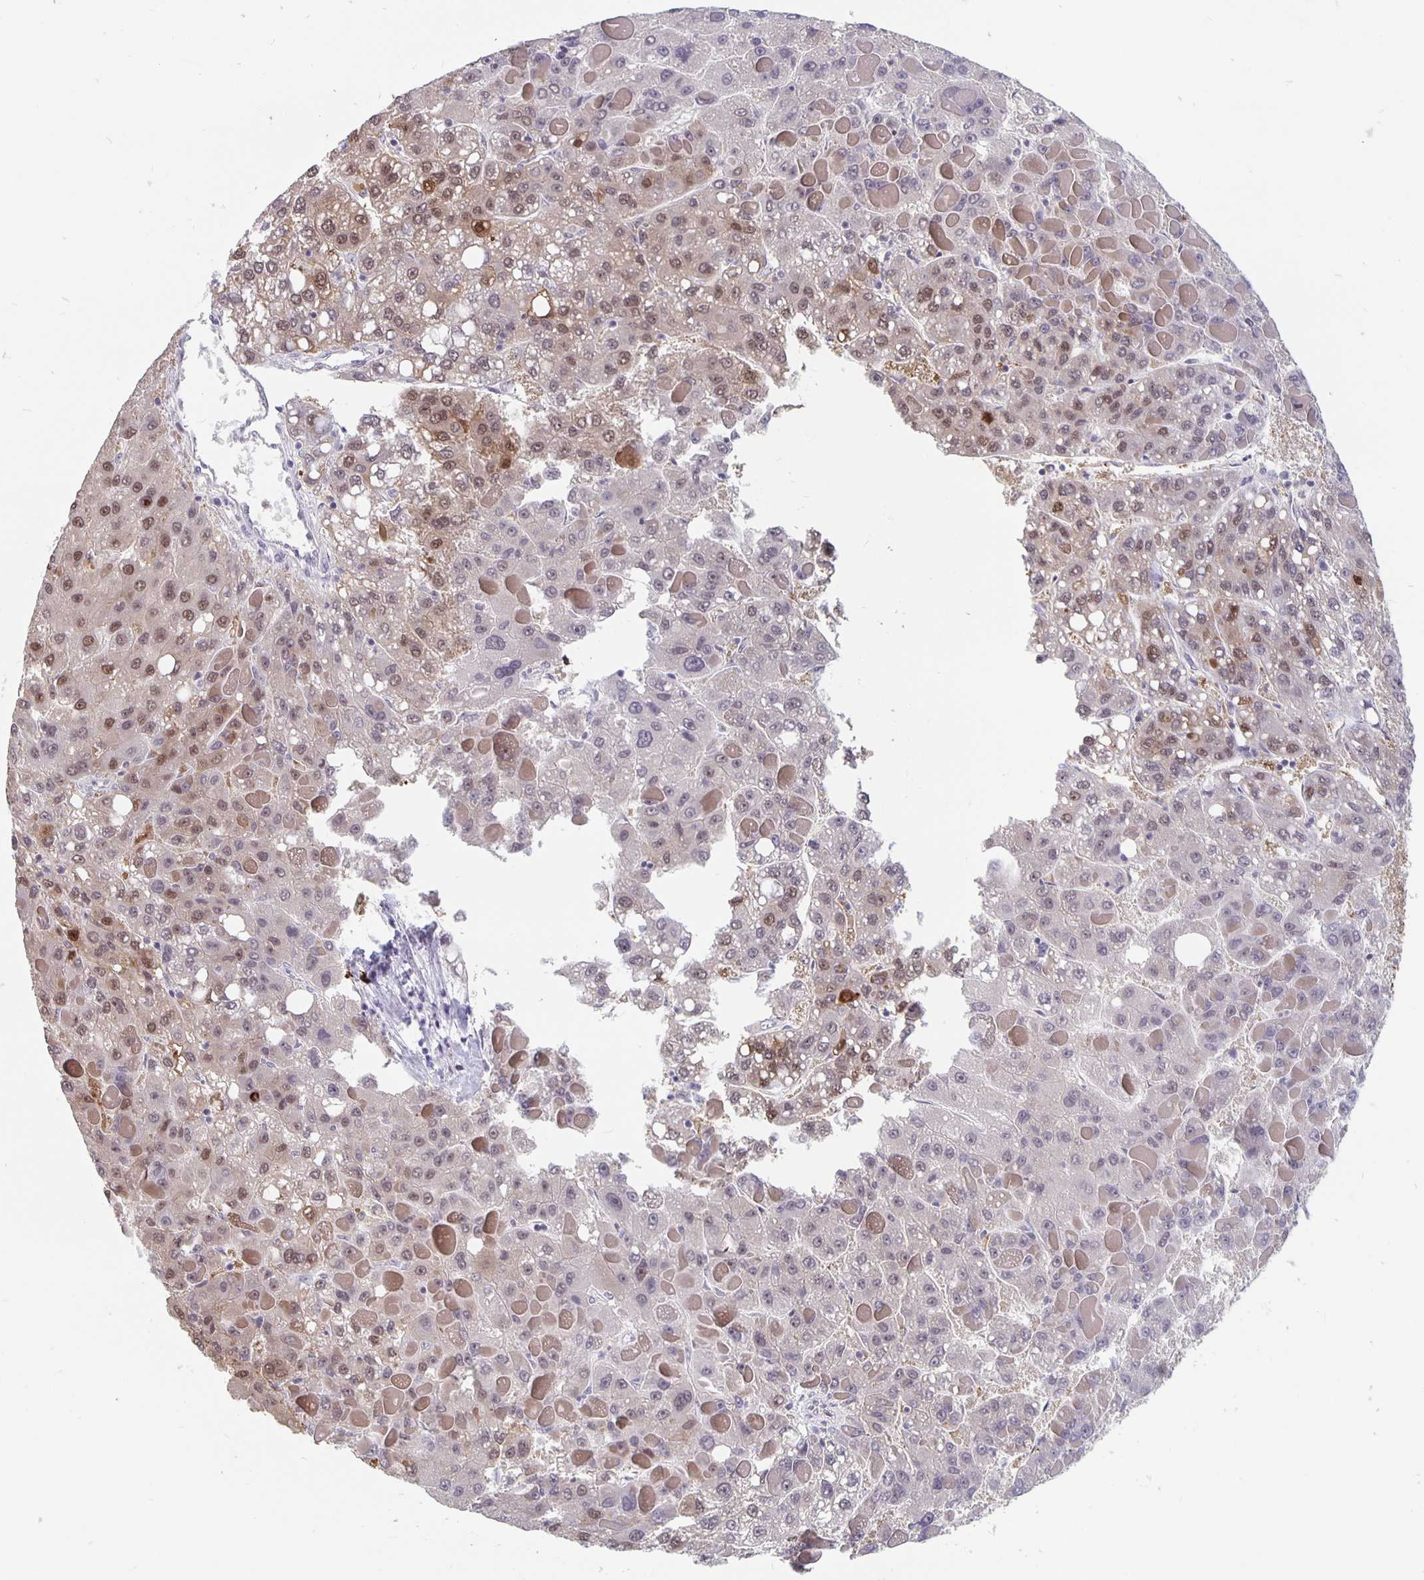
{"staining": {"intensity": "weak", "quantity": ">75%", "location": "nuclear"}, "tissue": "liver cancer", "cell_type": "Tumor cells", "image_type": "cancer", "snomed": [{"axis": "morphology", "description": "Carcinoma, Hepatocellular, NOS"}, {"axis": "topography", "description": "Liver"}], "caption": "Immunohistochemical staining of human hepatocellular carcinoma (liver) displays weak nuclear protein positivity in approximately >75% of tumor cells. (DAB = brown stain, brightfield microscopy at high magnification).", "gene": "ZNF691", "patient": {"sex": "female", "age": 82}}